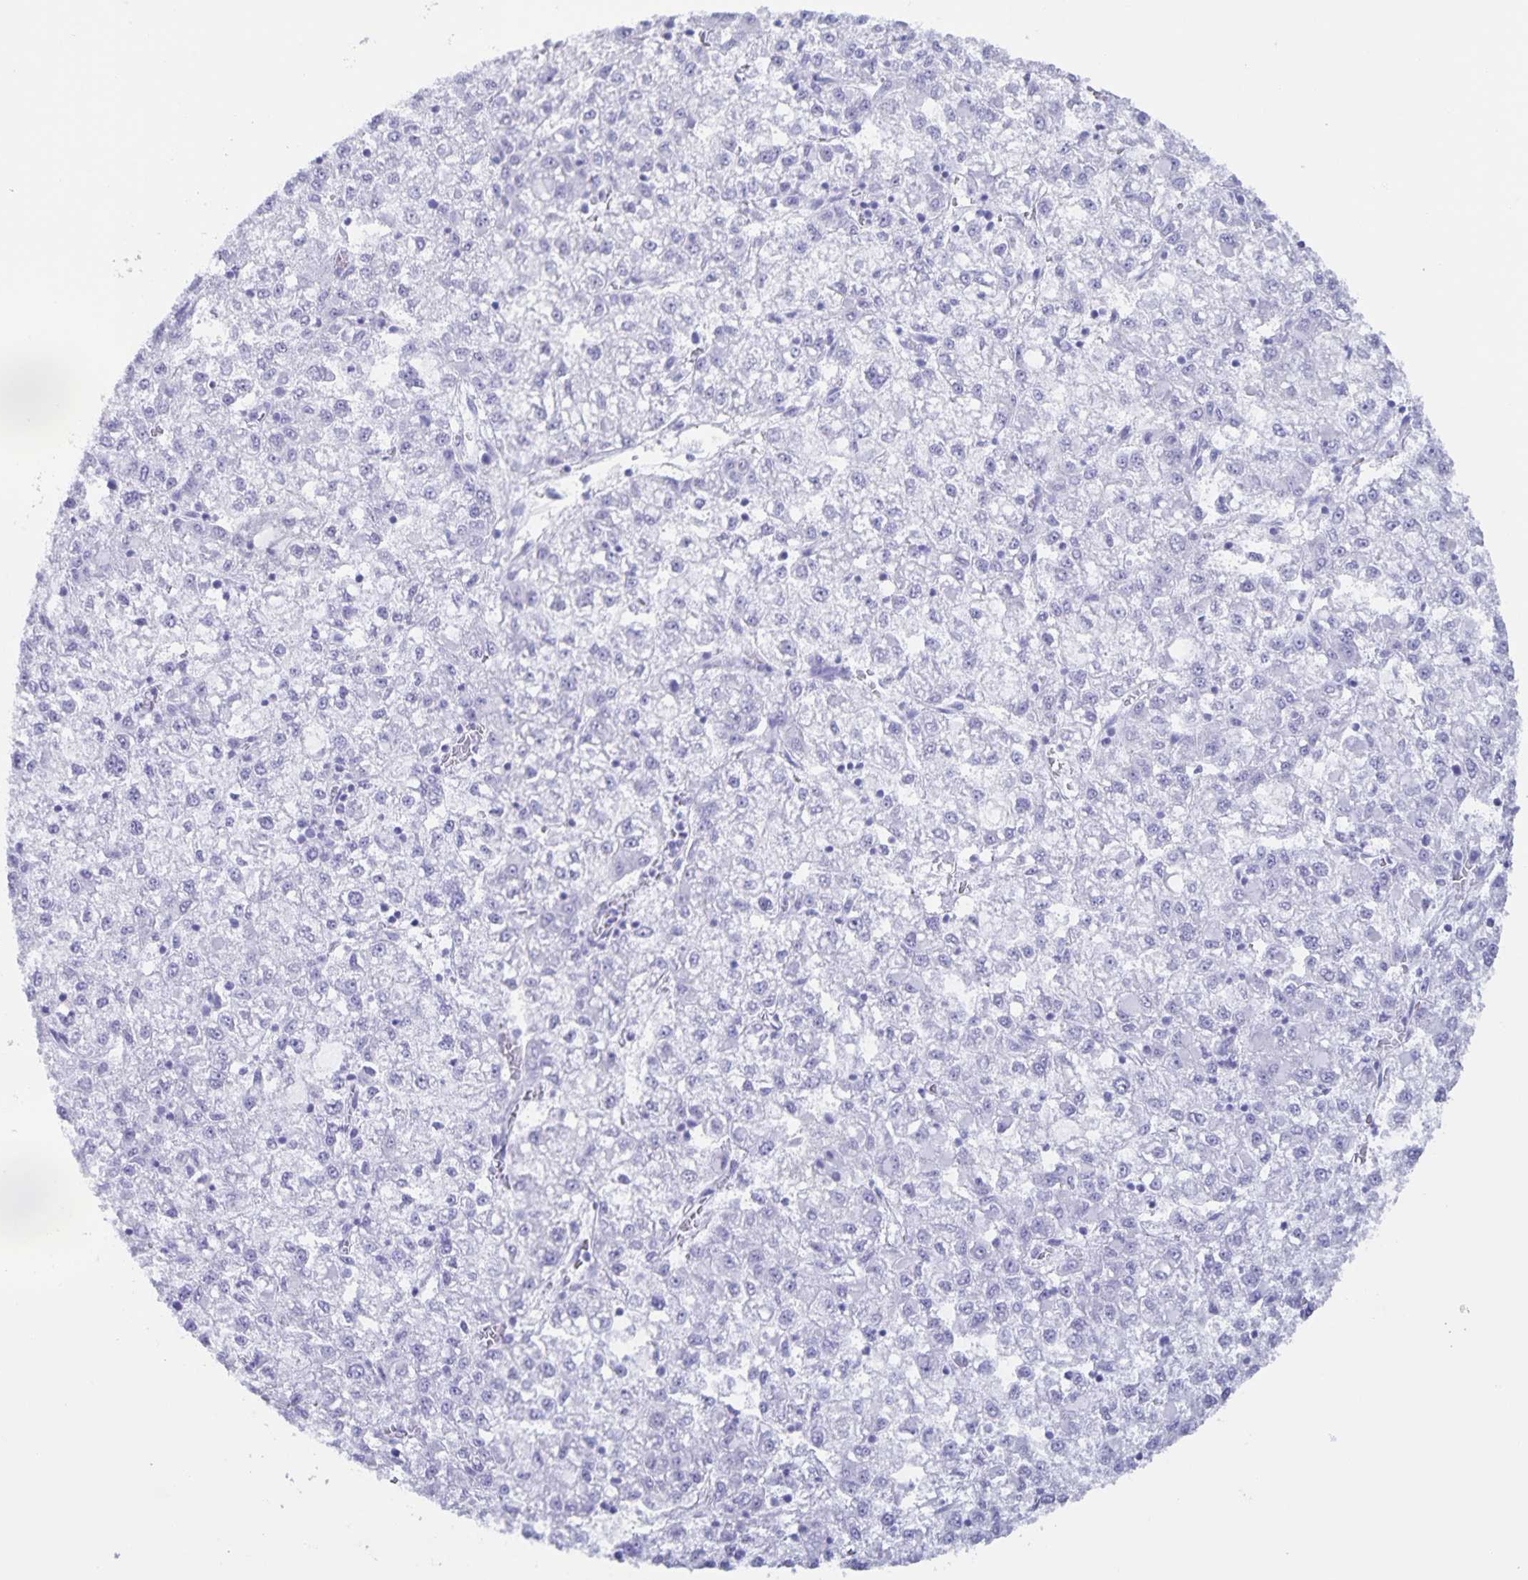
{"staining": {"intensity": "negative", "quantity": "none", "location": "none"}, "tissue": "liver cancer", "cell_type": "Tumor cells", "image_type": "cancer", "snomed": [{"axis": "morphology", "description": "Carcinoma, Hepatocellular, NOS"}, {"axis": "topography", "description": "Liver"}], "caption": "Photomicrograph shows no protein positivity in tumor cells of liver cancer tissue.", "gene": "AQP4", "patient": {"sex": "male", "age": 40}}